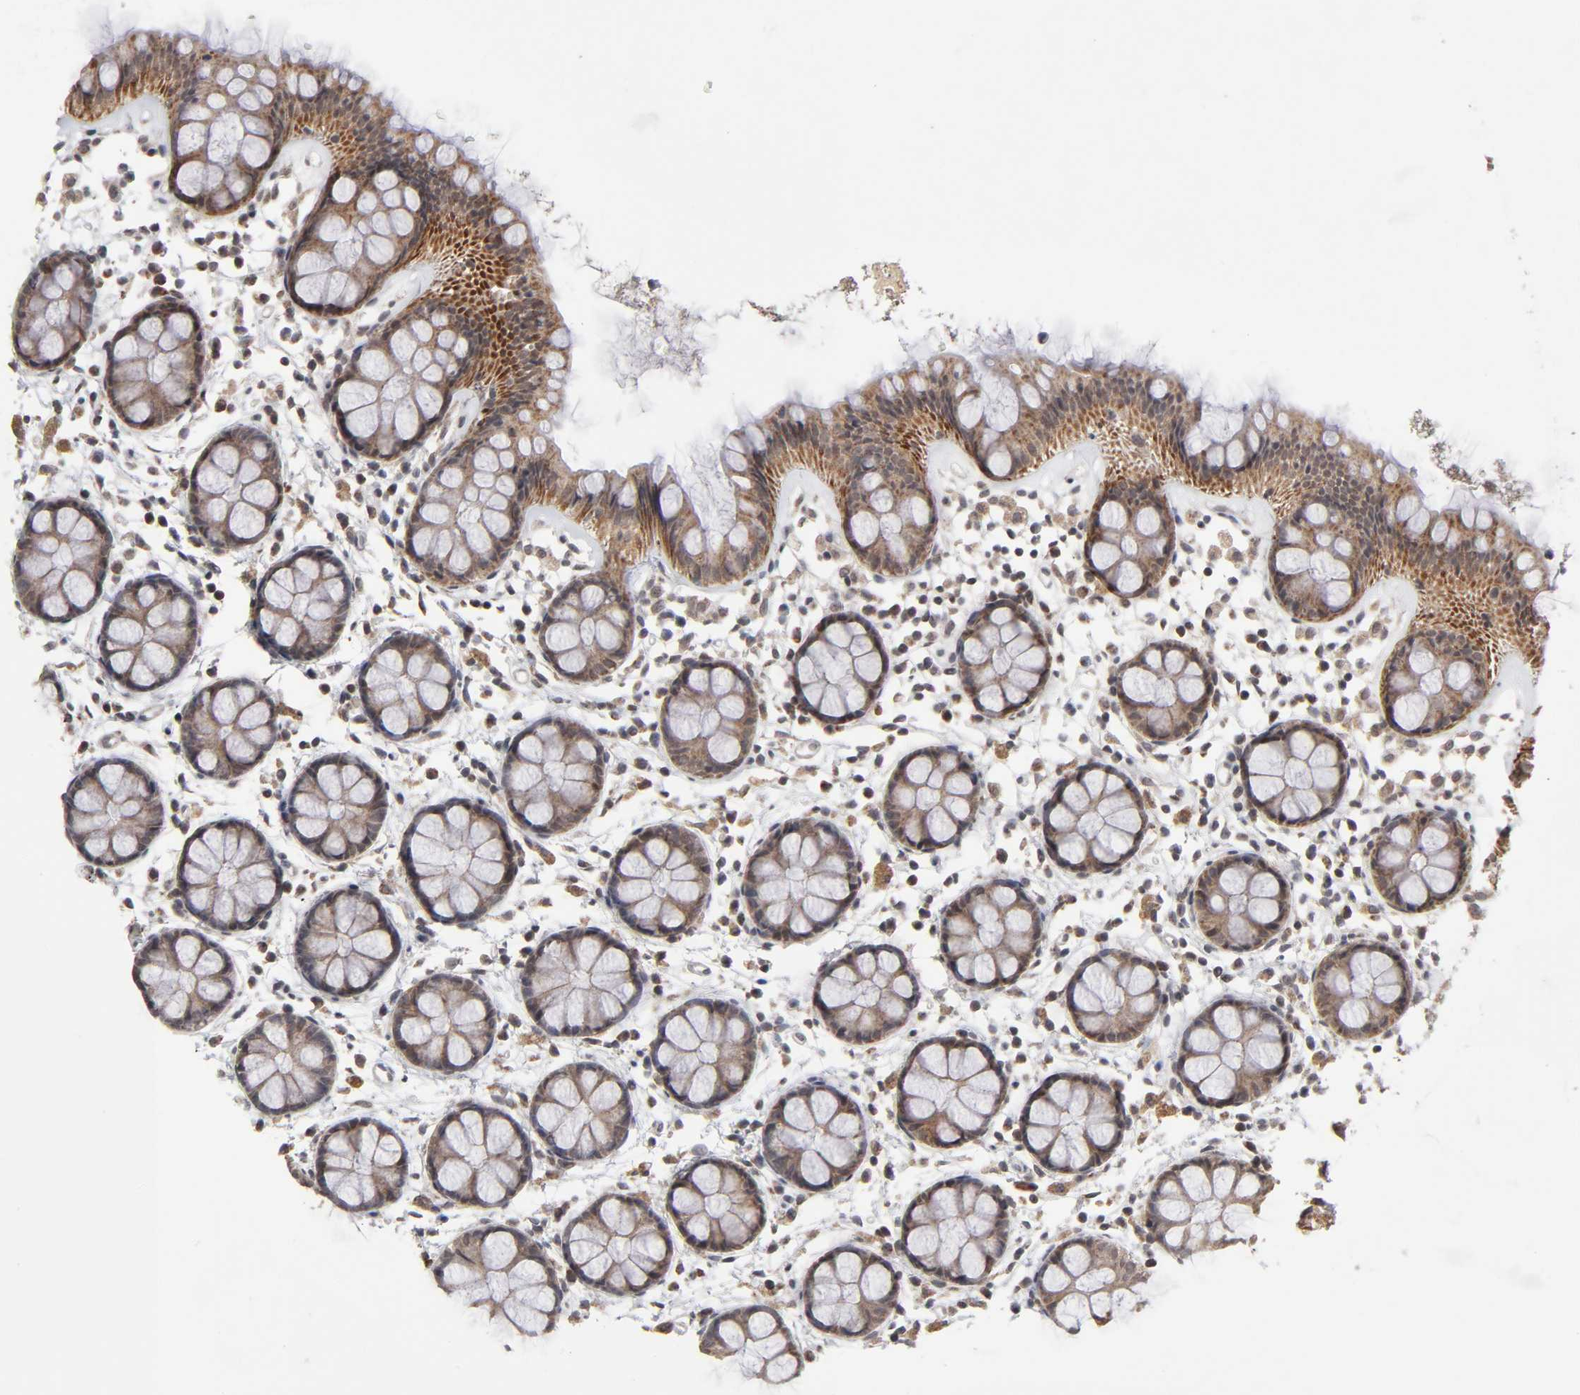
{"staining": {"intensity": "moderate", "quantity": ">75%", "location": "cytoplasmic/membranous"}, "tissue": "rectum", "cell_type": "Glandular cells", "image_type": "normal", "snomed": [{"axis": "morphology", "description": "Normal tissue, NOS"}, {"axis": "topography", "description": "Rectum"}], "caption": "A brown stain labels moderate cytoplasmic/membranous positivity of a protein in glandular cells of benign human rectum. The staining is performed using DAB brown chromogen to label protein expression. The nuclei are counter-stained blue using hematoxylin.", "gene": "AUH", "patient": {"sex": "female", "age": 66}}